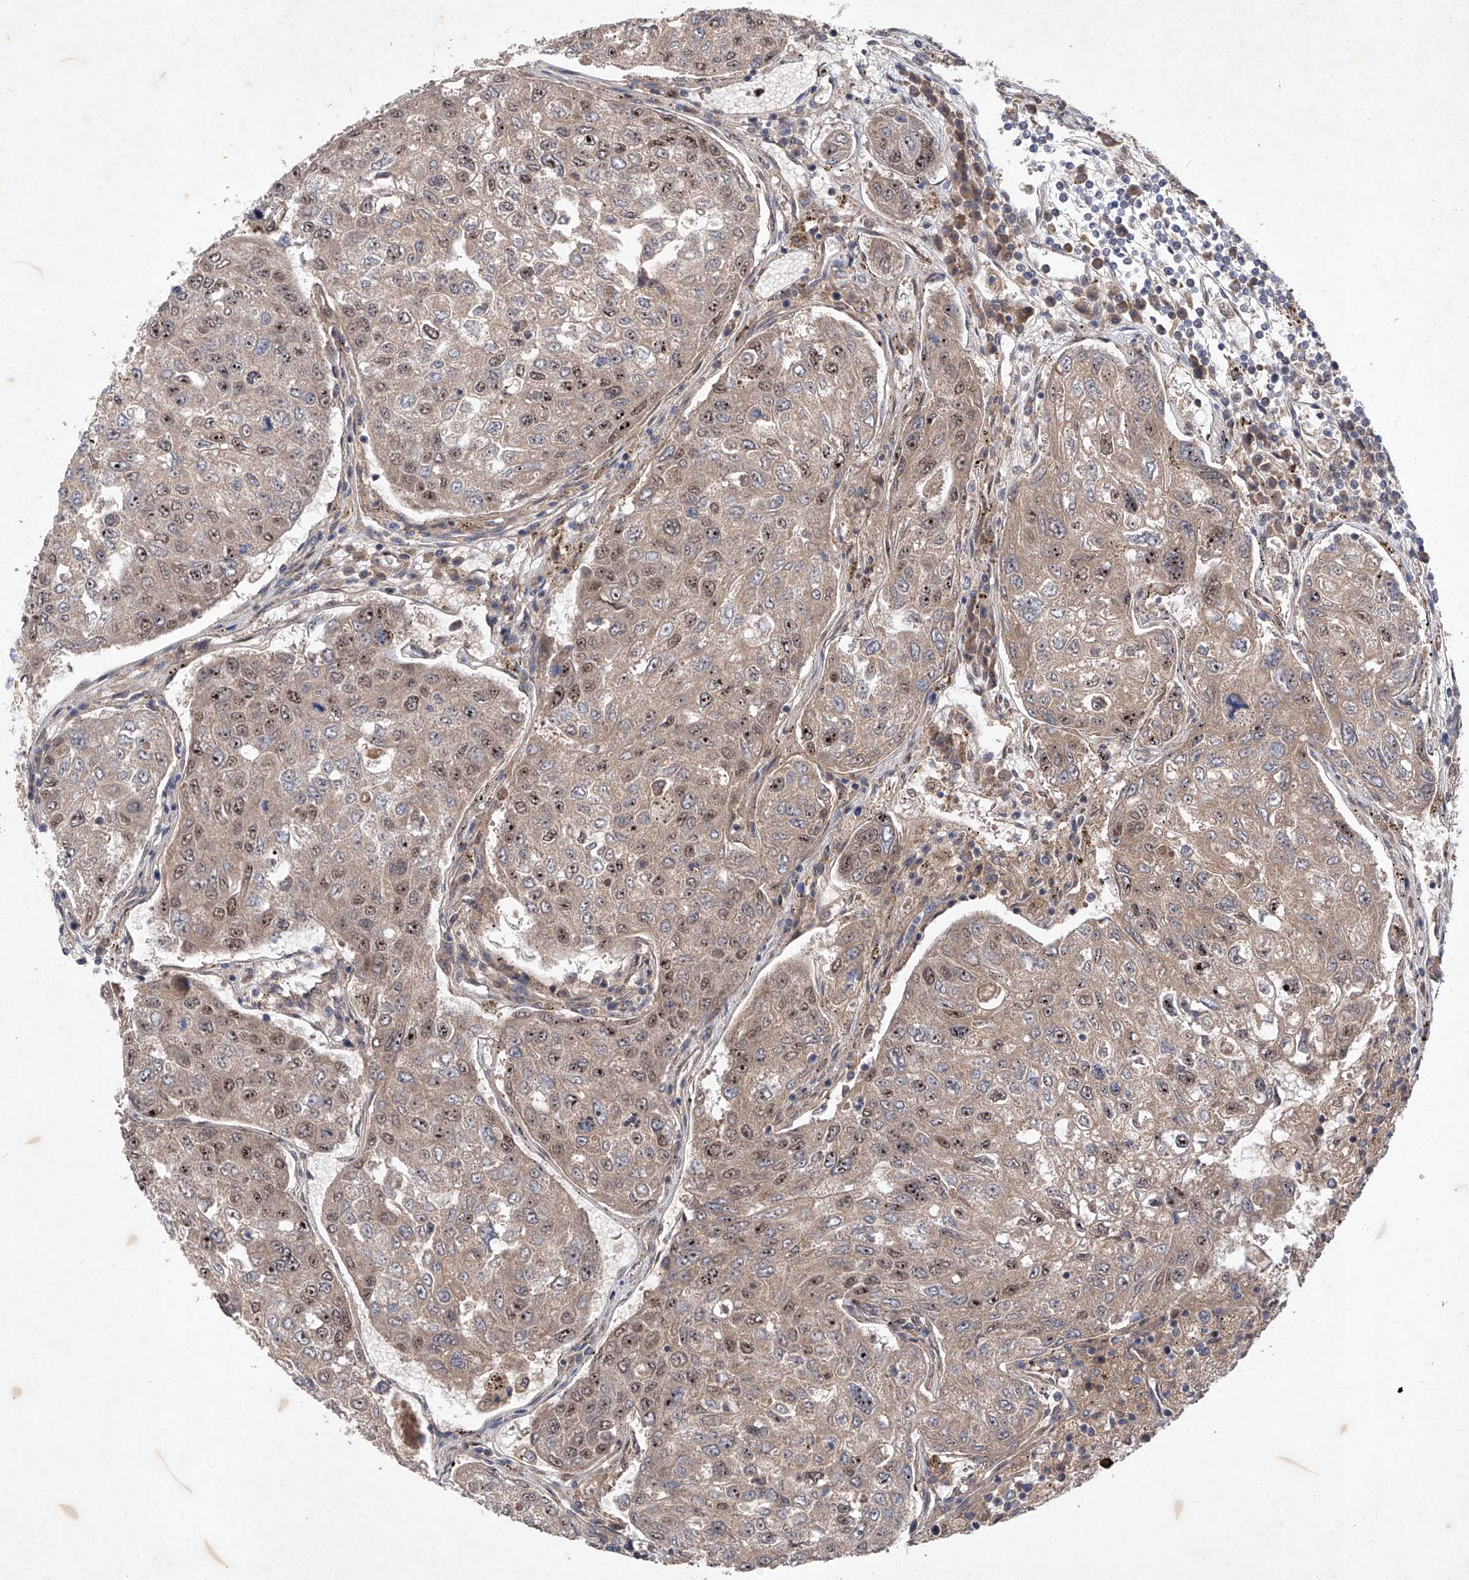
{"staining": {"intensity": "moderate", "quantity": "25%-75%", "location": "nuclear"}, "tissue": "urothelial cancer", "cell_type": "Tumor cells", "image_type": "cancer", "snomed": [{"axis": "morphology", "description": "Urothelial carcinoma, High grade"}, {"axis": "topography", "description": "Lymph node"}, {"axis": "topography", "description": "Urinary bladder"}], "caption": "Moderate nuclear expression is appreciated in approximately 25%-75% of tumor cells in urothelial carcinoma (high-grade). (Brightfield microscopy of DAB IHC at high magnification).", "gene": "FAM135A", "patient": {"sex": "male", "age": 51}}